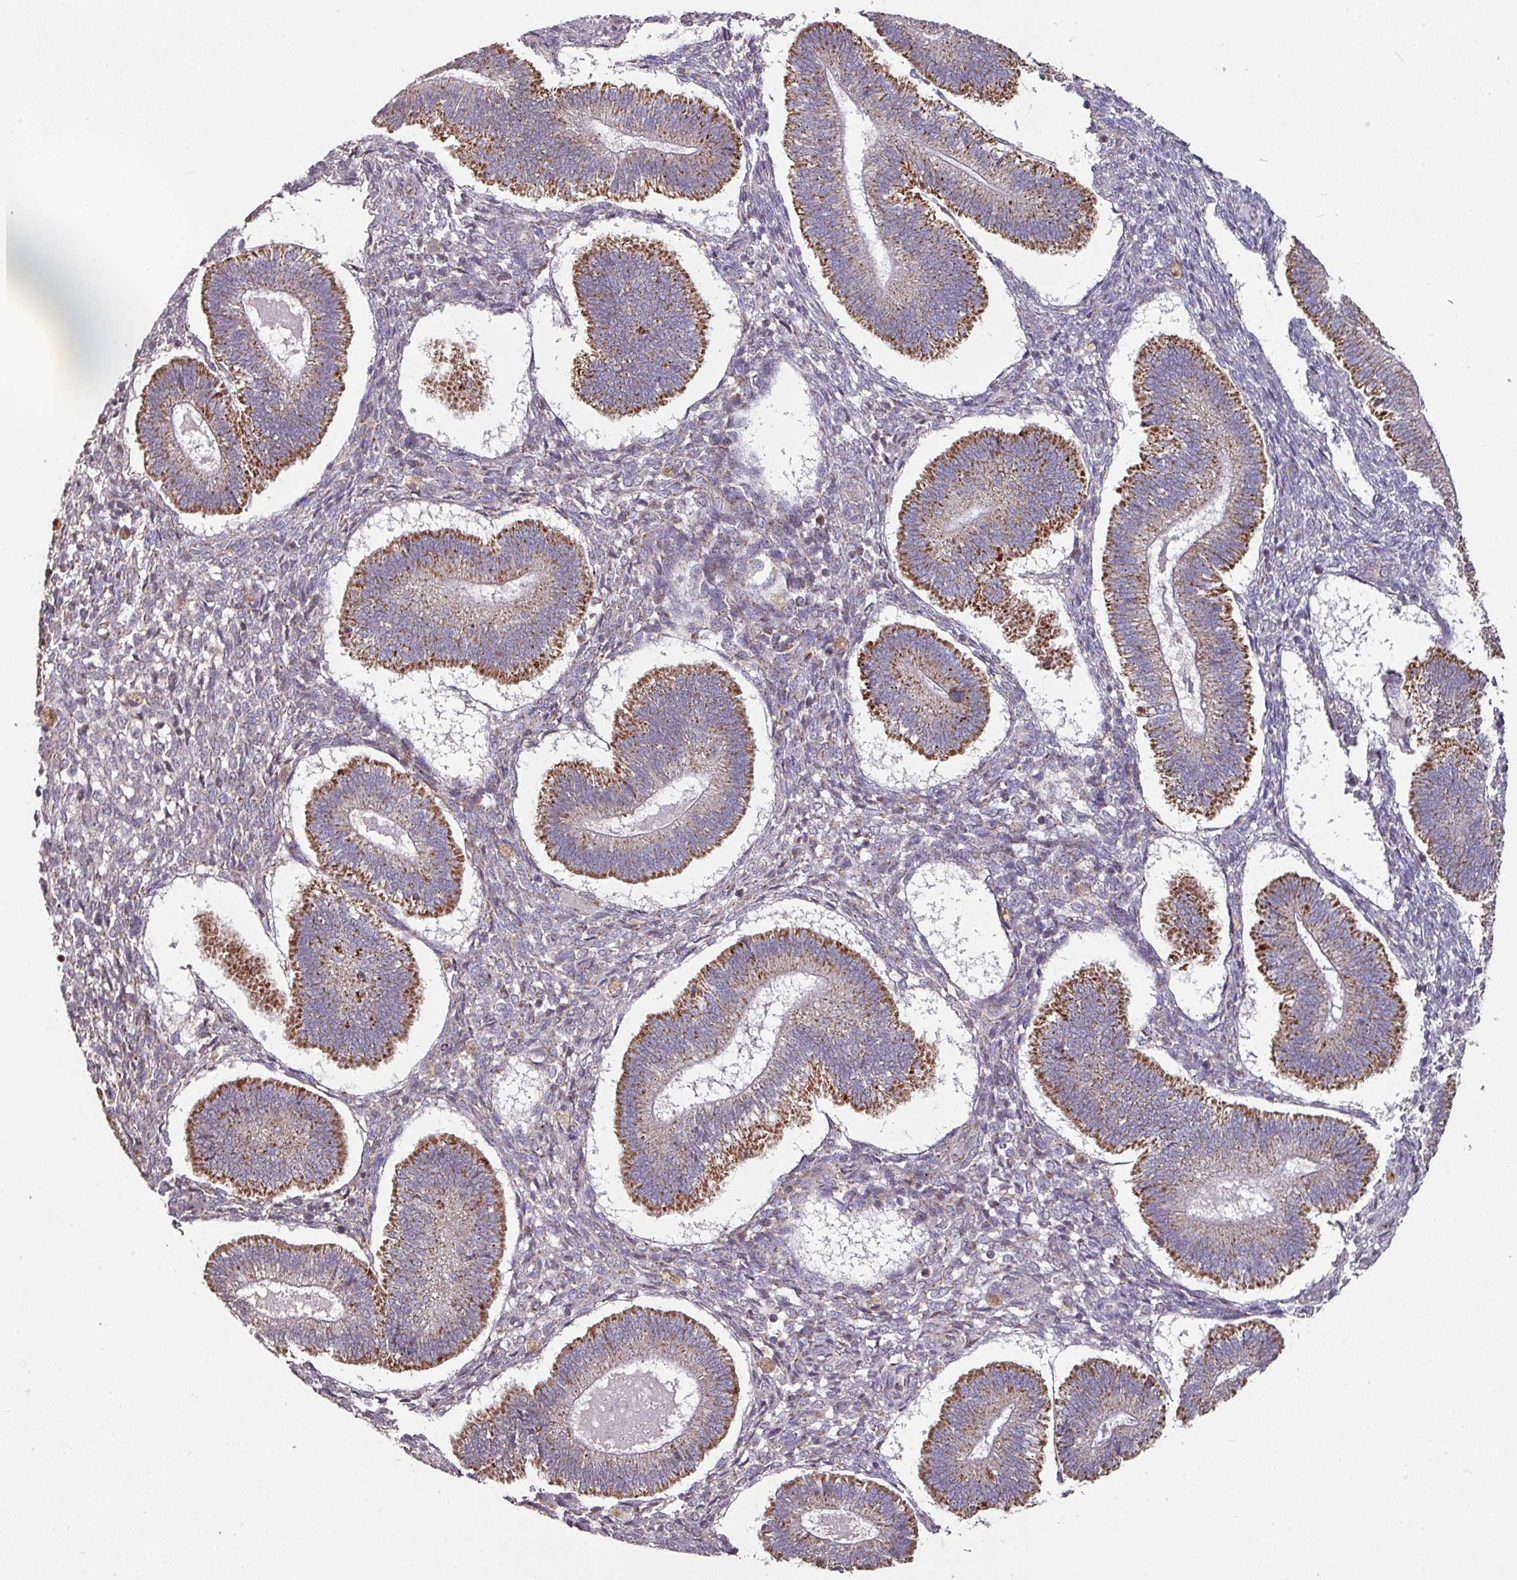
{"staining": {"intensity": "moderate", "quantity": "25%-75%", "location": "cytoplasmic/membranous"}, "tissue": "endometrium", "cell_type": "Cells in endometrial stroma", "image_type": "normal", "snomed": [{"axis": "morphology", "description": "Normal tissue, NOS"}, {"axis": "topography", "description": "Endometrium"}], "caption": "Immunohistochemical staining of unremarkable human endometrium displays medium levels of moderate cytoplasmic/membranous staining in approximately 25%-75% of cells in endometrial stroma.", "gene": "OR2D3", "patient": {"sex": "female", "age": 25}}